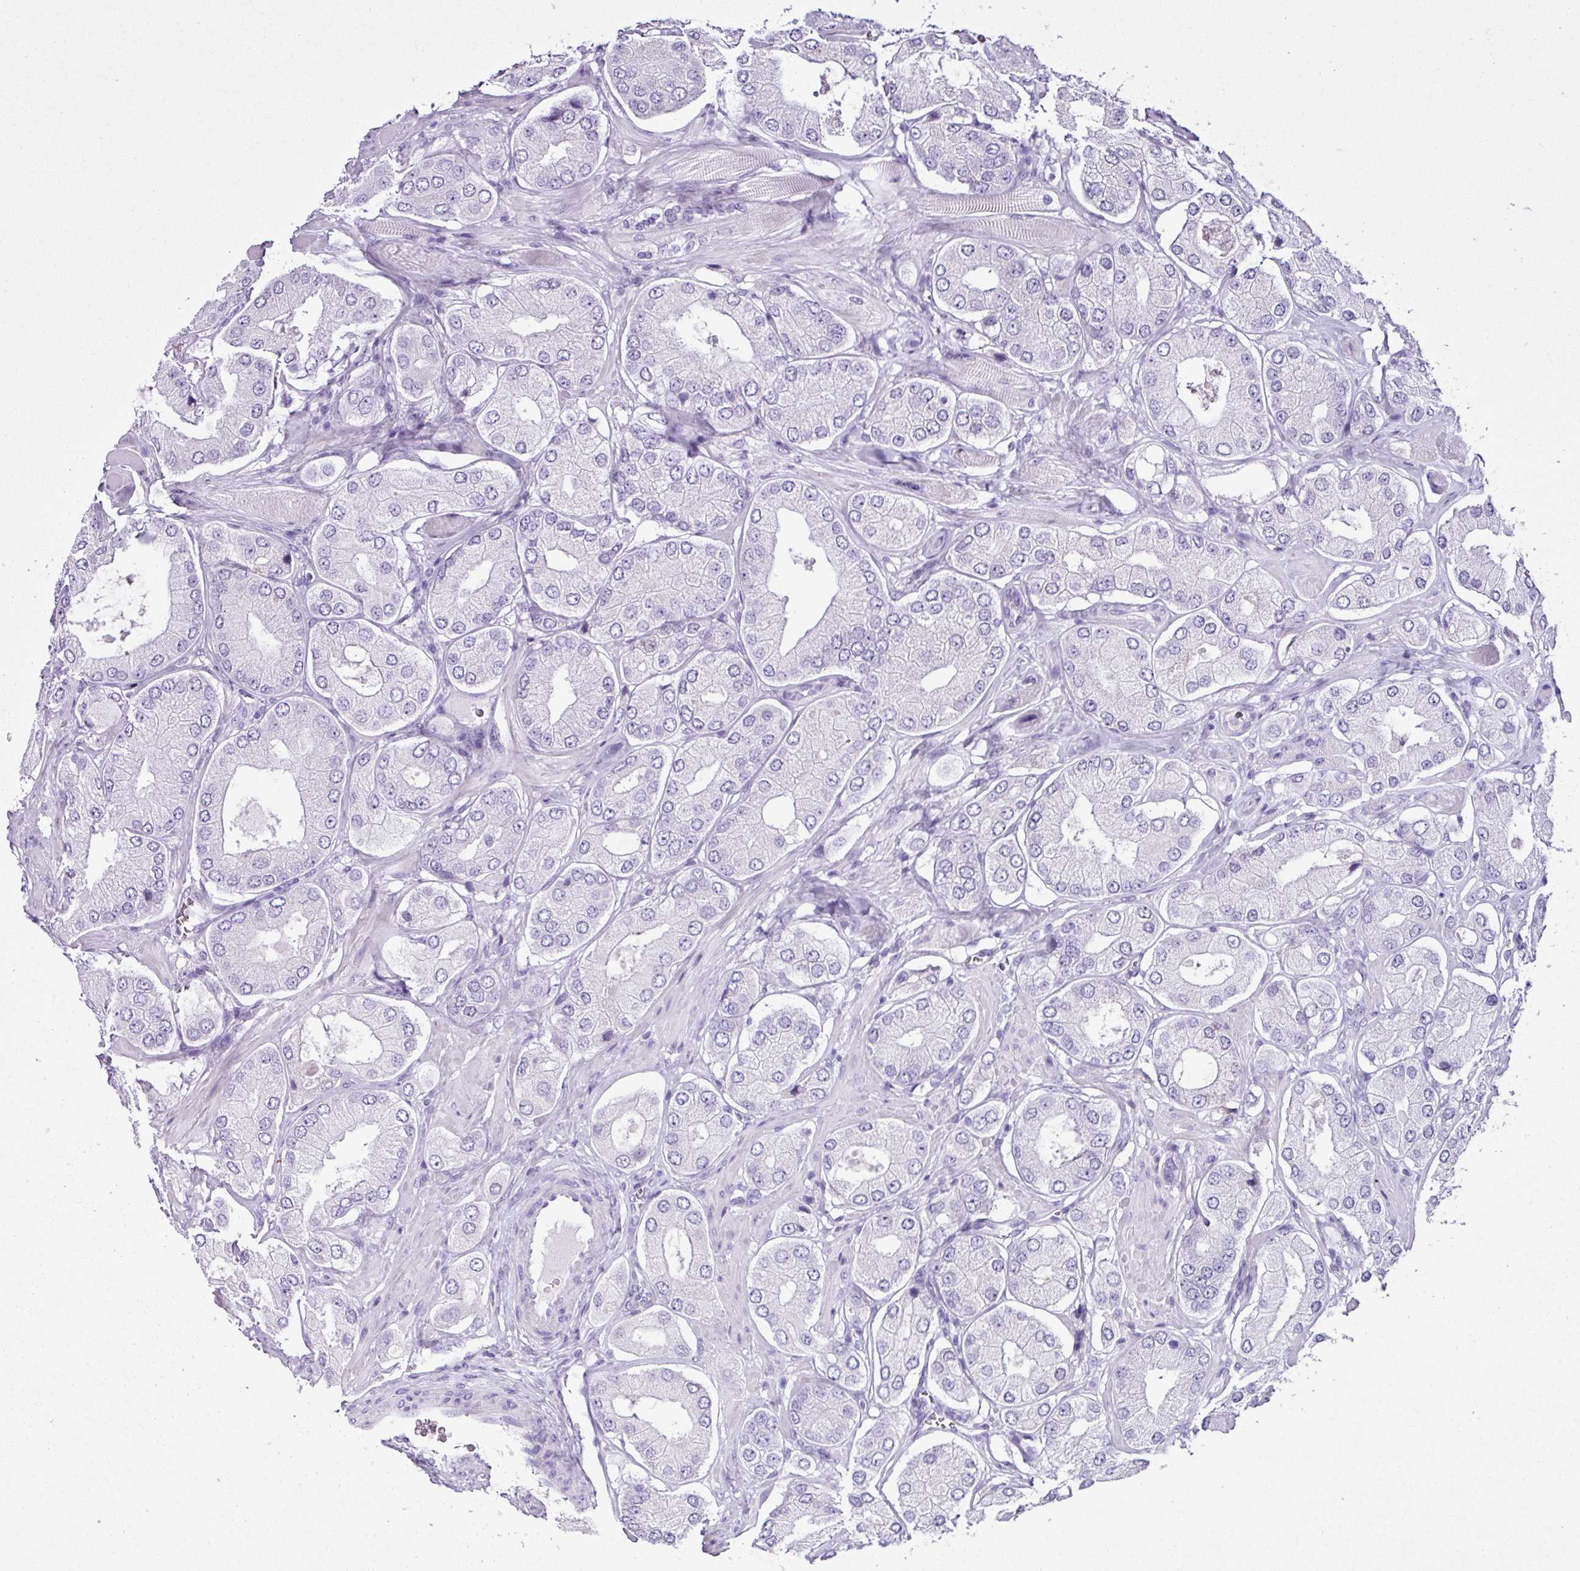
{"staining": {"intensity": "negative", "quantity": "none", "location": "none"}, "tissue": "prostate cancer", "cell_type": "Tumor cells", "image_type": "cancer", "snomed": [{"axis": "morphology", "description": "Adenocarcinoma, Low grade"}, {"axis": "topography", "description": "Prostate"}], "caption": "Tumor cells are negative for protein expression in human prostate cancer.", "gene": "LILRB4", "patient": {"sex": "male", "age": 42}}